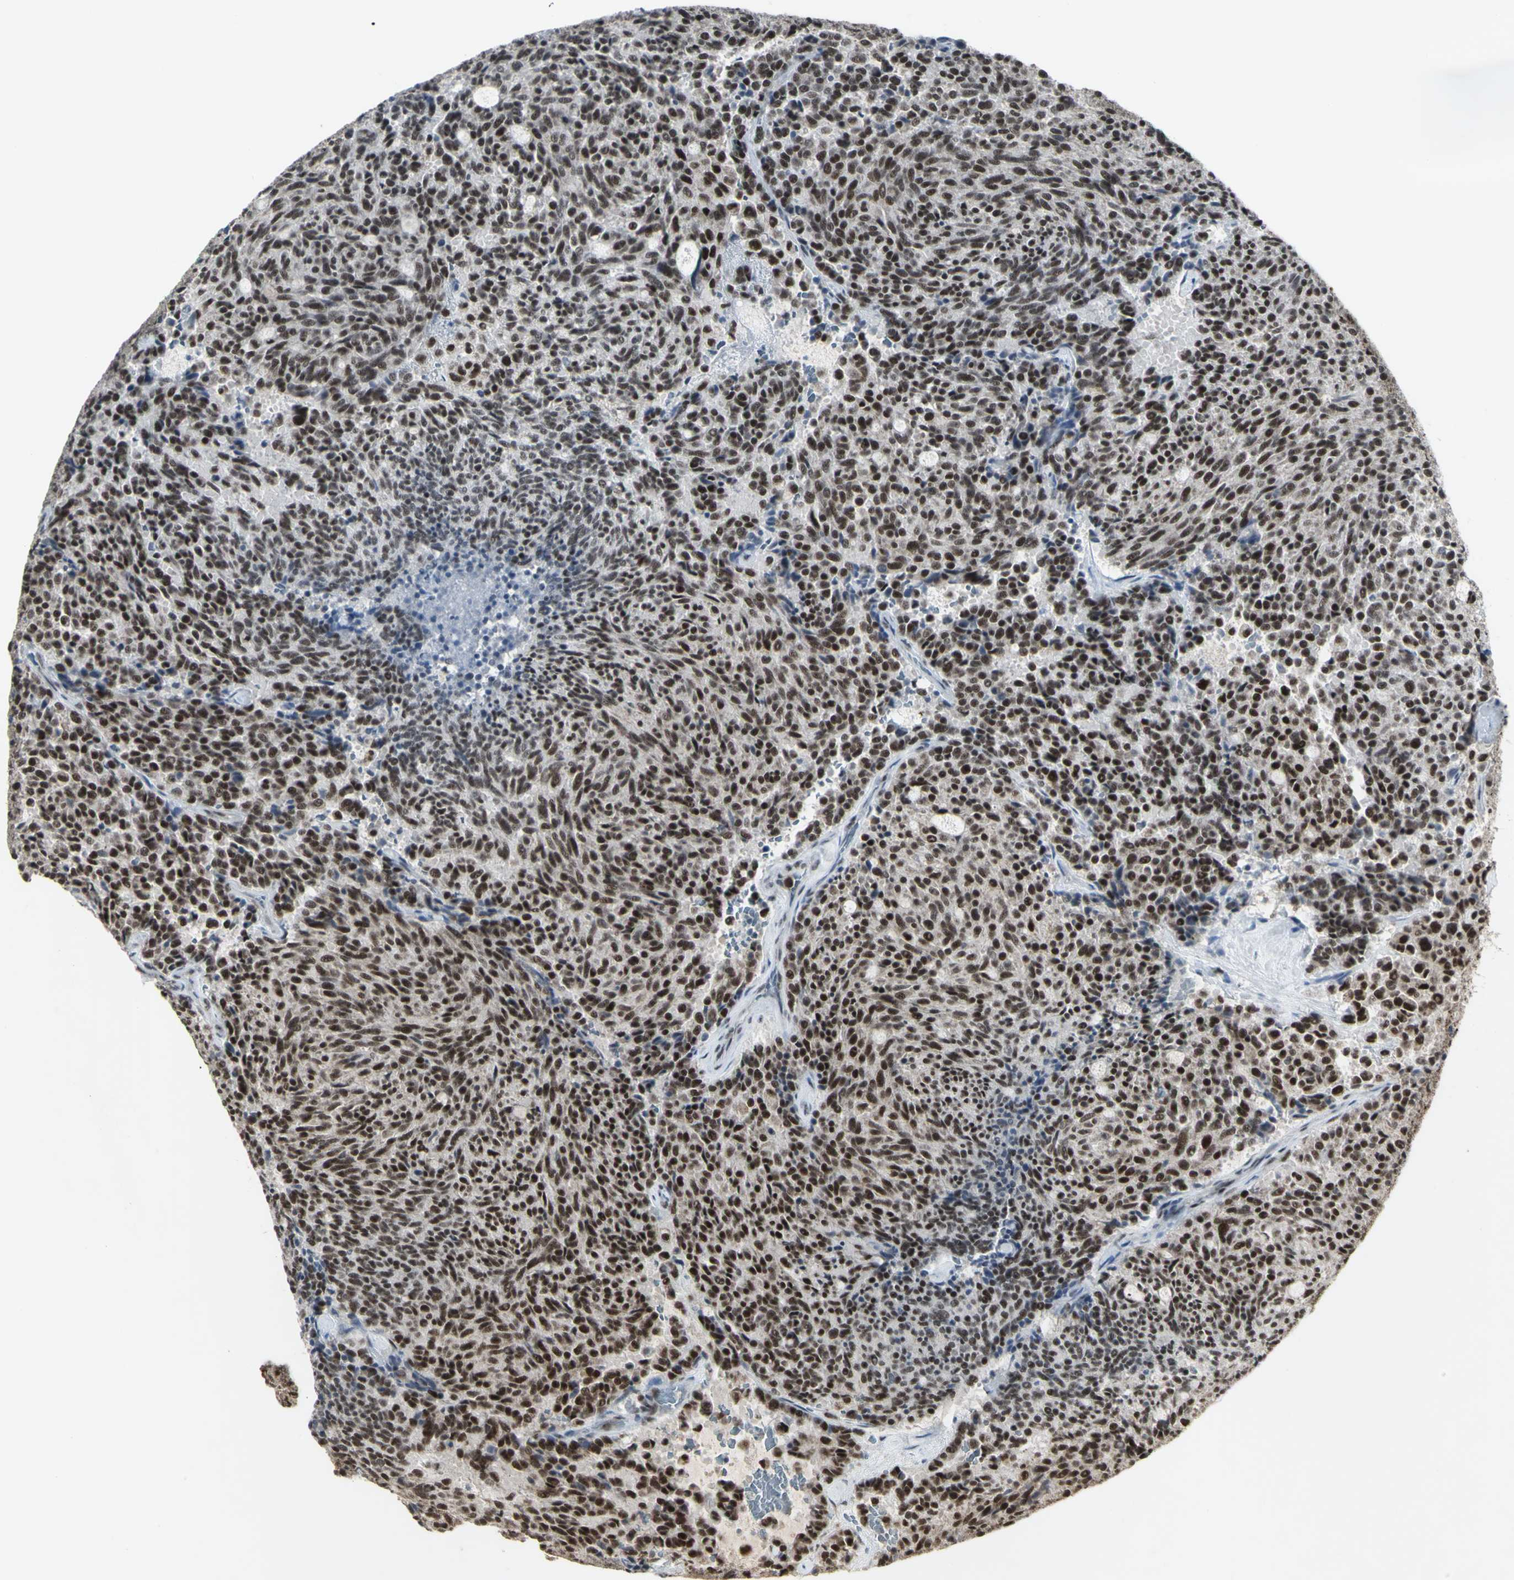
{"staining": {"intensity": "strong", "quantity": ">75%", "location": "nuclear"}, "tissue": "carcinoid", "cell_type": "Tumor cells", "image_type": "cancer", "snomed": [{"axis": "morphology", "description": "Carcinoid, malignant, NOS"}, {"axis": "topography", "description": "Pancreas"}], "caption": "DAB immunohistochemical staining of carcinoid displays strong nuclear protein staining in approximately >75% of tumor cells.", "gene": "CCNT1", "patient": {"sex": "female", "age": 54}}